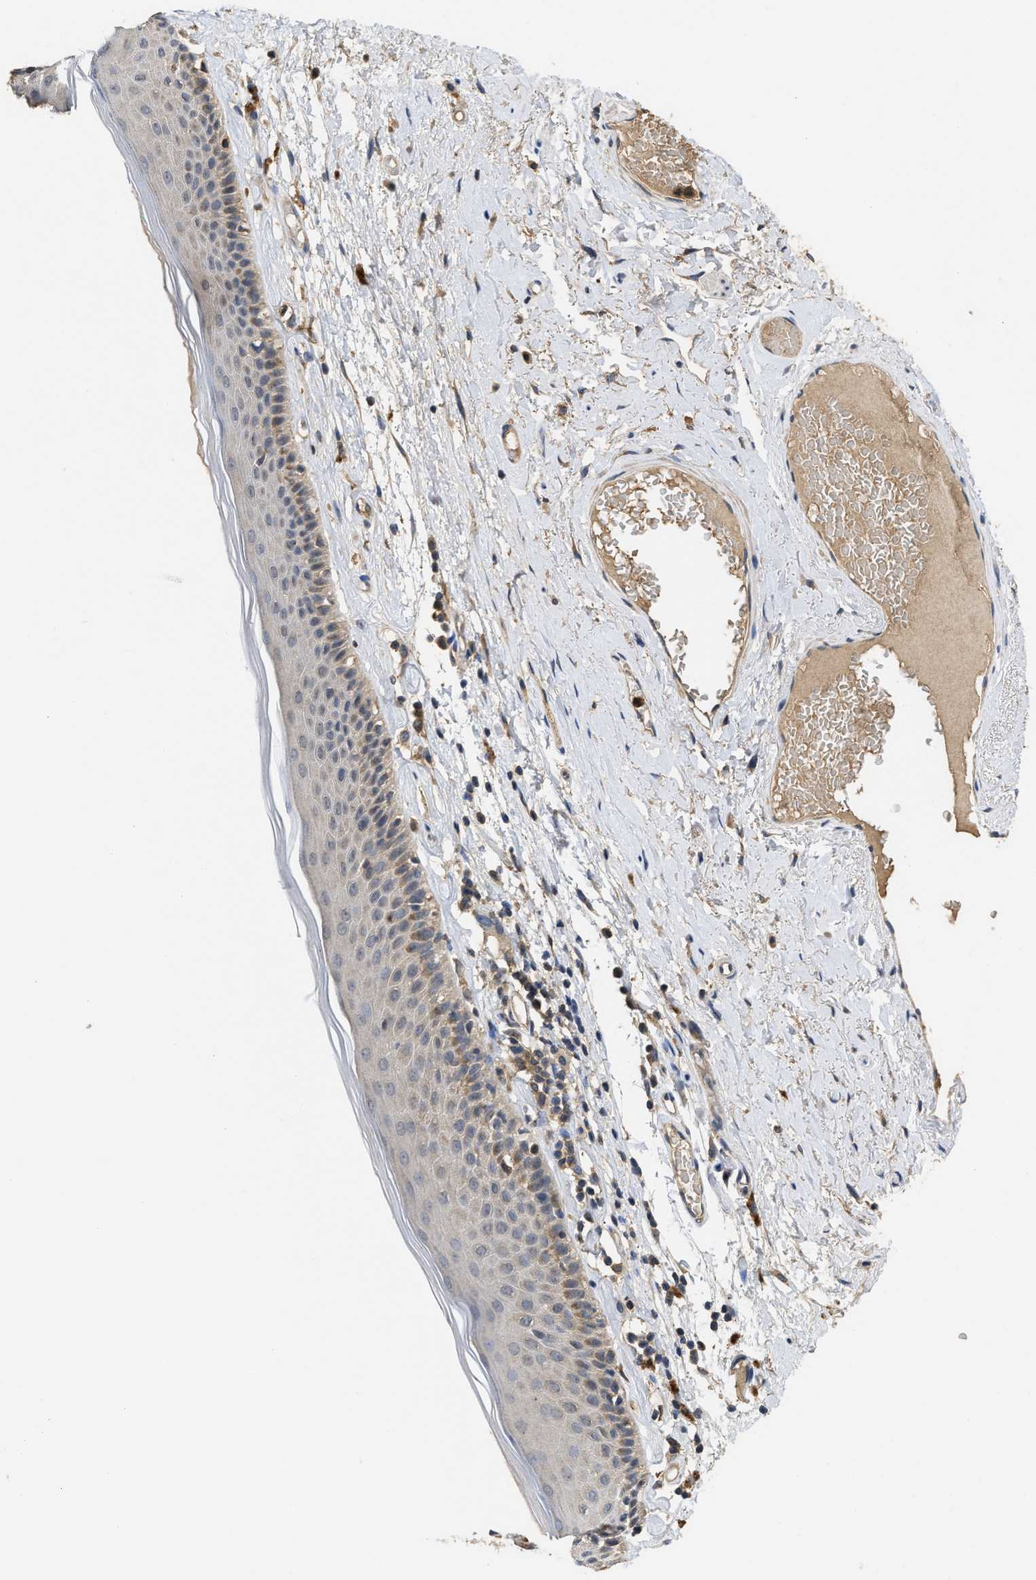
{"staining": {"intensity": "moderate", "quantity": "<25%", "location": "cytoplasmic/membranous"}, "tissue": "skin", "cell_type": "Epidermal cells", "image_type": "normal", "snomed": [{"axis": "morphology", "description": "Normal tissue, NOS"}, {"axis": "topography", "description": "Vulva"}], "caption": "Immunohistochemical staining of unremarkable skin displays moderate cytoplasmic/membranous protein positivity in about <25% of epidermal cells. Nuclei are stained in blue.", "gene": "RNF216", "patient": {"sex": "female", "age": 73}}